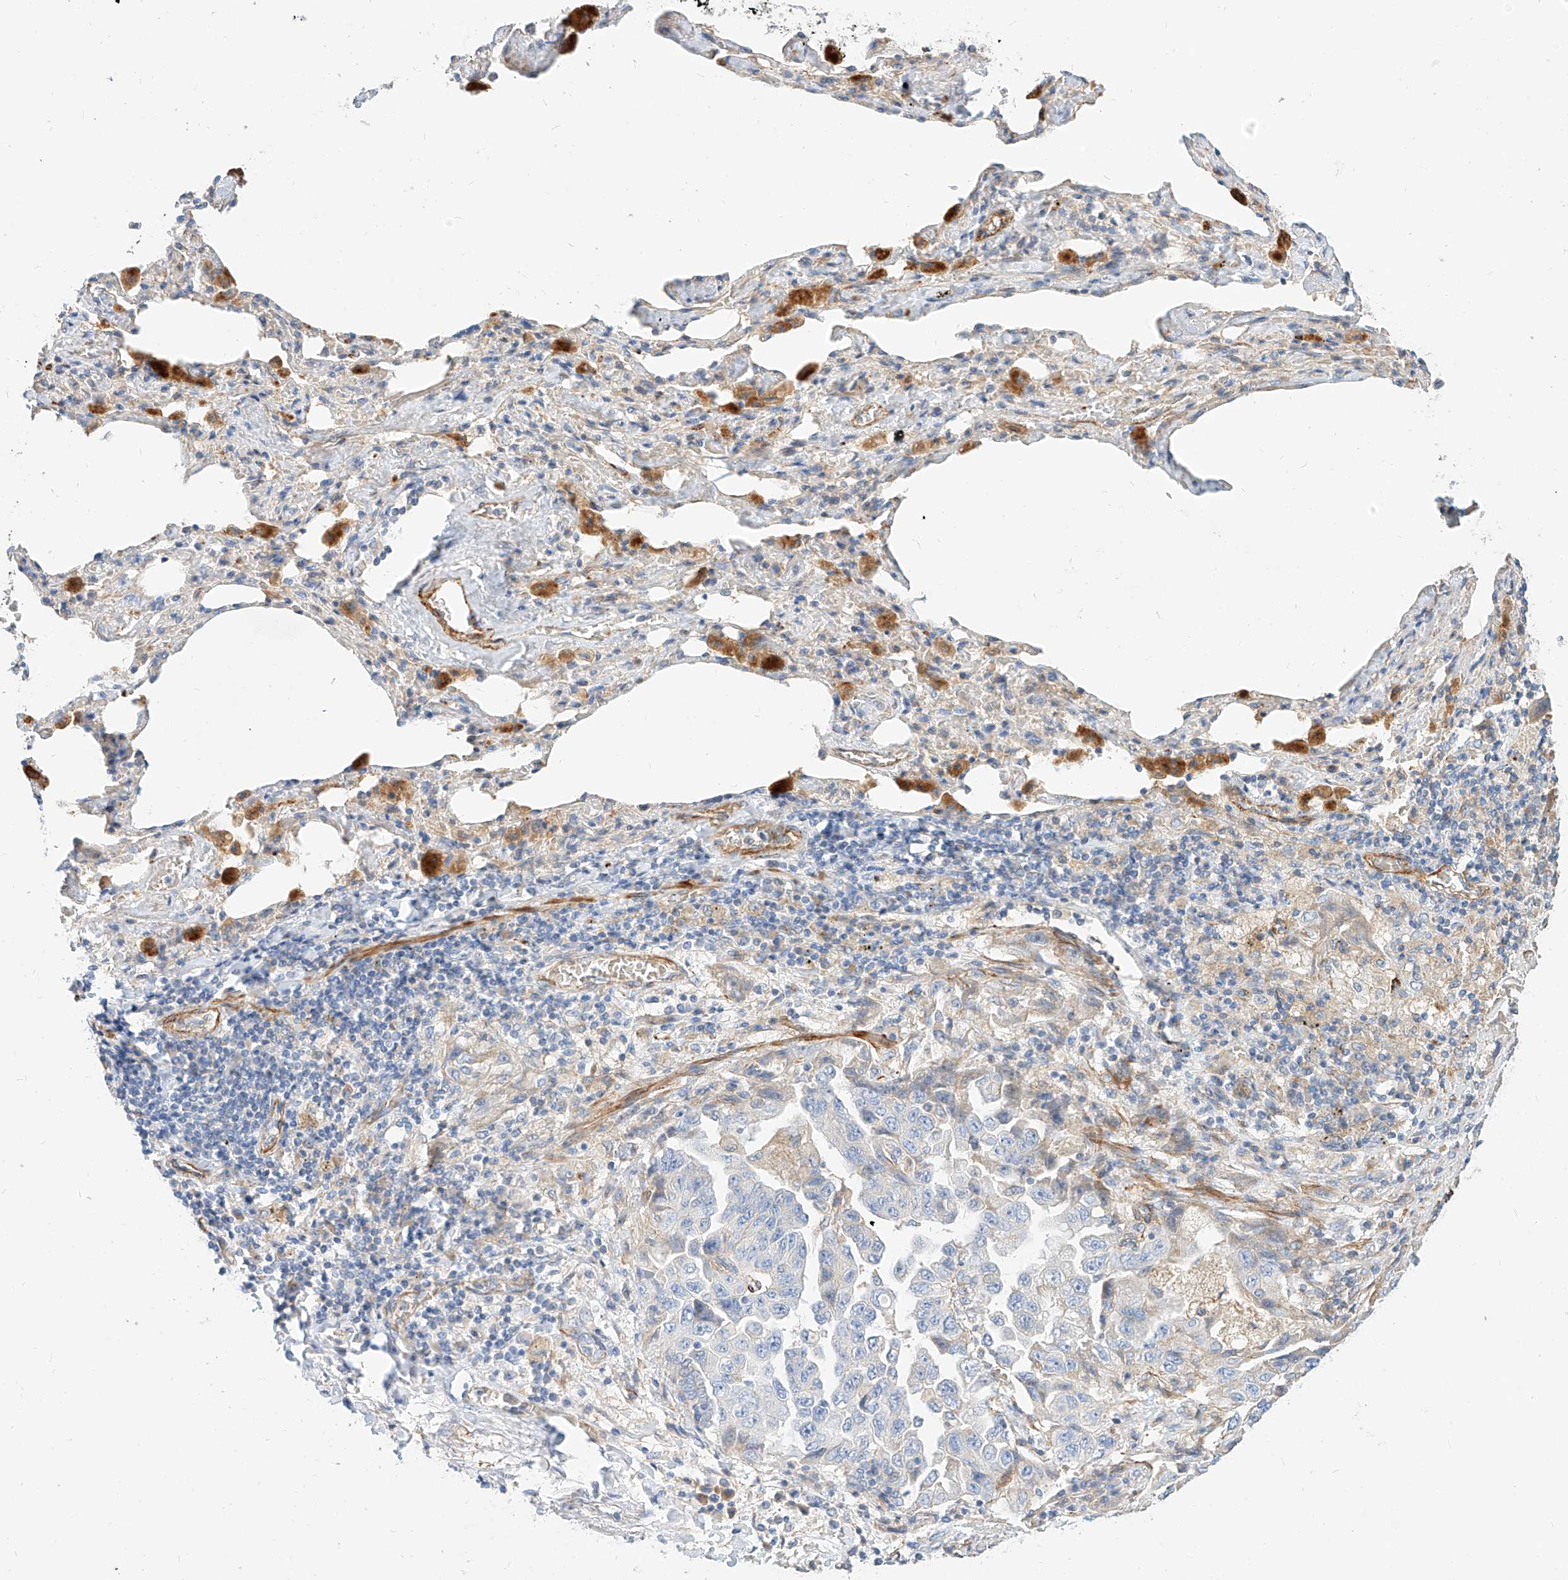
{"staining": {"intensity": "negative", "quantity": "none", "location": "none"}, "tissue": "lung cancer", "cell_type": "Tumor cells", "image_type": "cancer", "snomed": [{"axis": "morphology", "description": "Adenocarcinoma, NOS"}, {"axis": "topography", "description": "Lung"}], "caption": "IHC of adenocarcinoma (lung) exhibits no staining in tumor cells.", "gene": "KCNH5", "patient": {"sex": "female", "age": 51}}